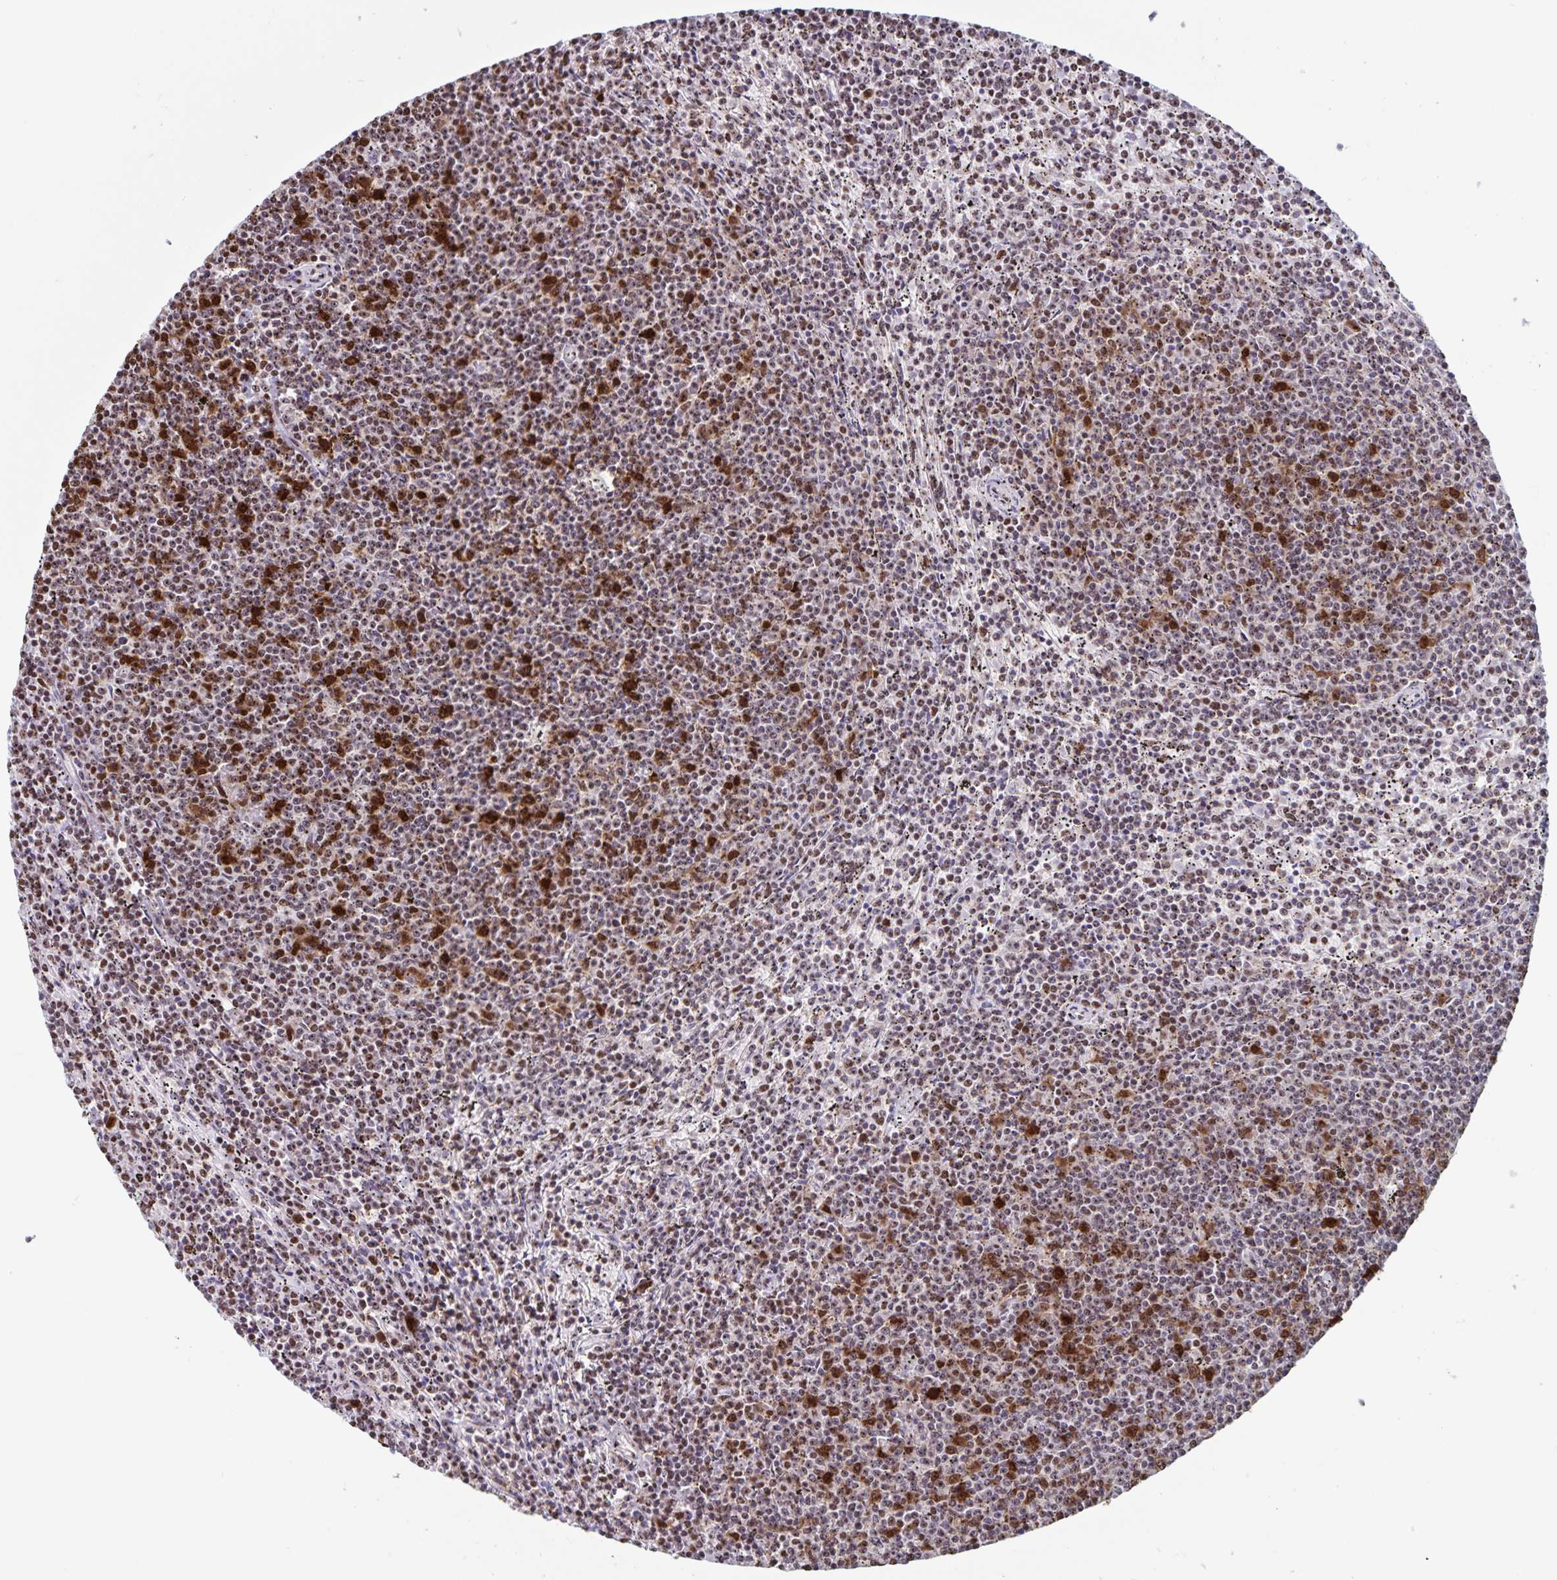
{"staining": {"intensity": "negative", "quantity": "none", "location": "none"}, "tissue": "lymphoma", "cell_type": "Tumor cells", "image_type": "cancer", "snomed": [{"axis": "morphology", "description": "Malignant lymphoma, non-Hodgkin's type, Low grade"}, {"axis": "topography", "description": "Spleen"}], "caption": "There is no significant positivity in tumor cells of low-grade malignant lymphoma, non-Hodgkin's type. Brightfield microscopy of immunohistochemistry stained with DAB (3,3'-diaminobenzidine) (brown) and hematoxylin (blue), captured at high magnification.", "gene": "DUT", "patient": {"sex": "female", "age": 50}}